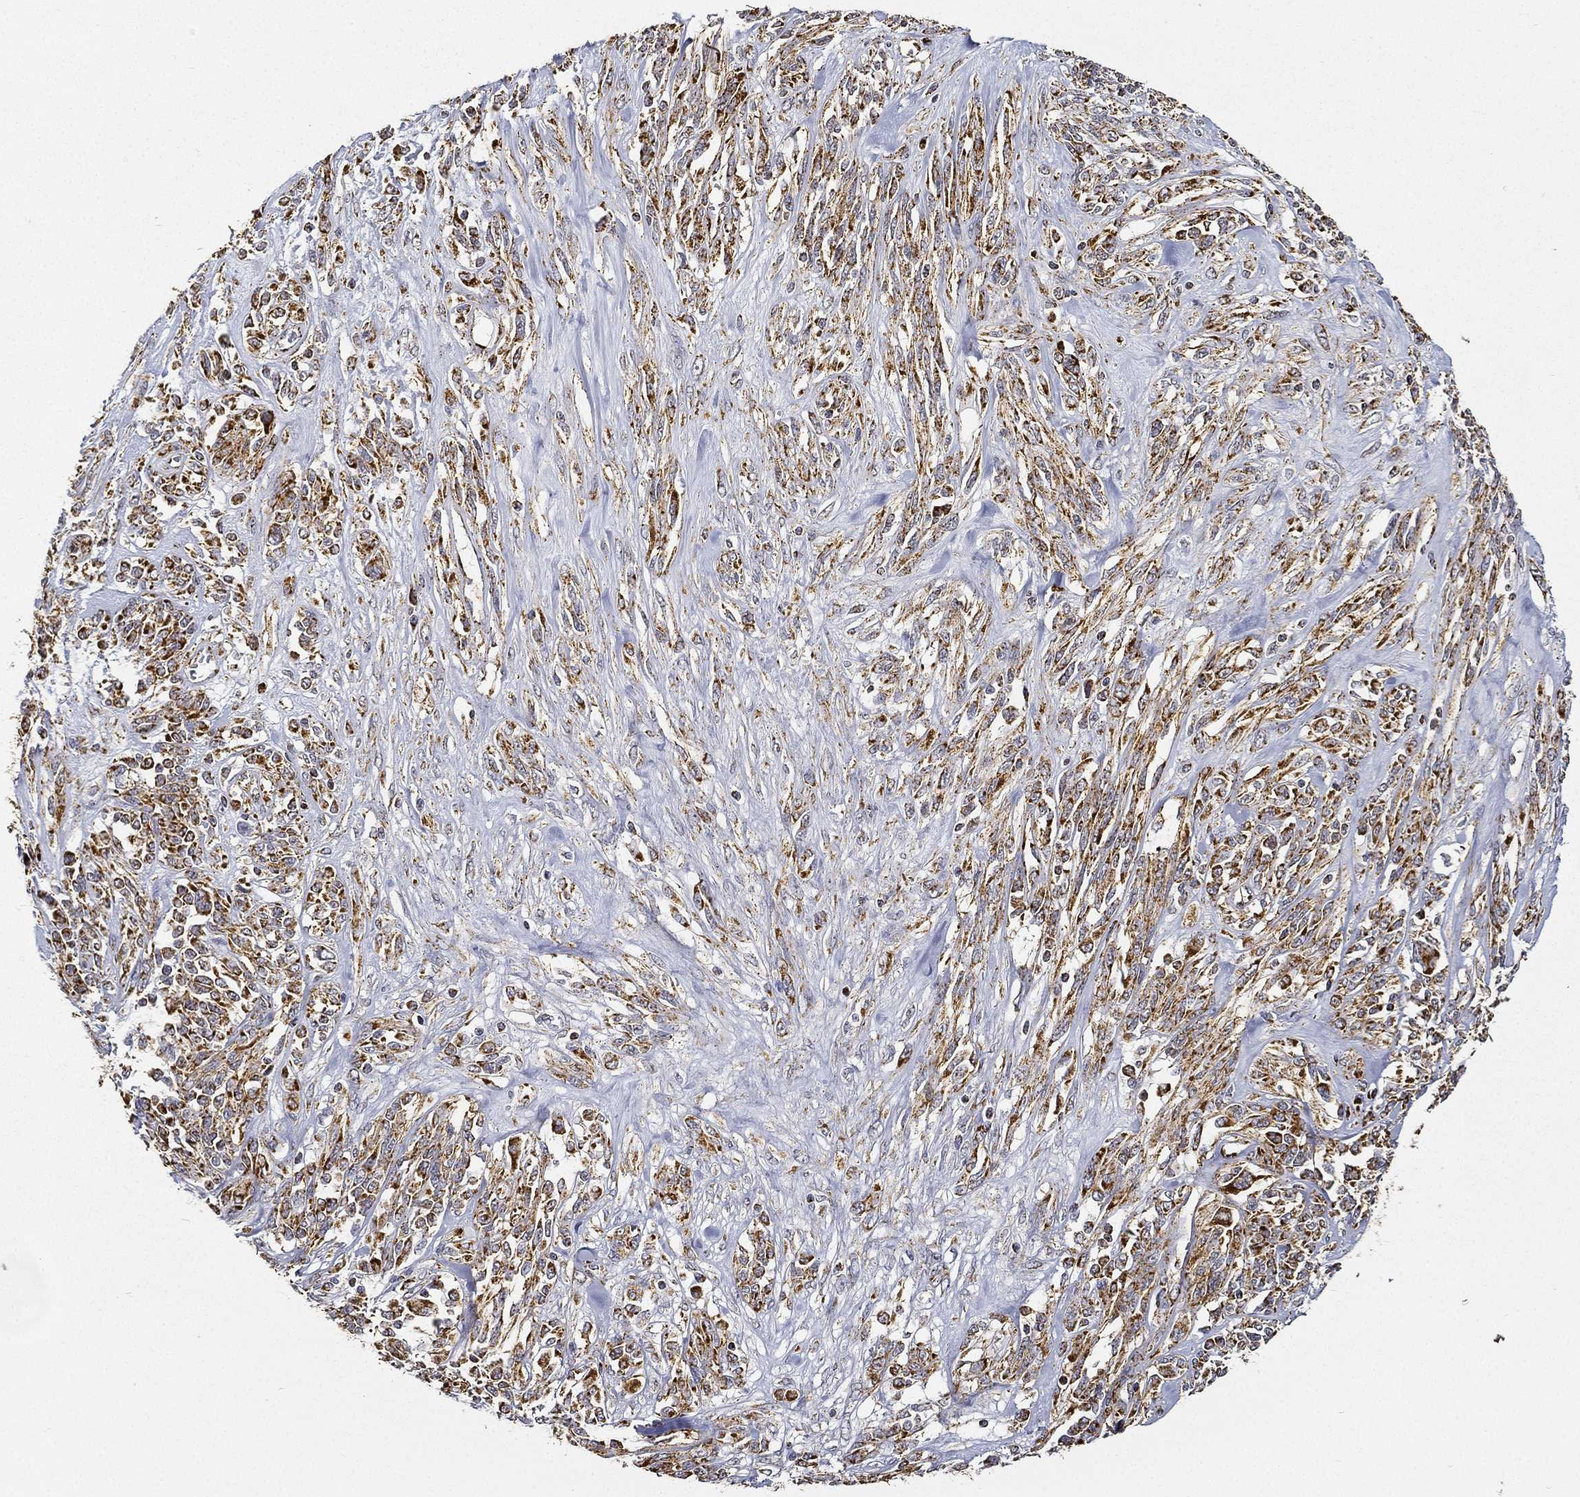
{"staining": {"intensity": "moderate", "quantity": ">75%", "location": "cytoplasmic/membranous"}, "tissue": "melanoma", "cell_type": "Tumor cells", "image_type": "cancer", "snomed": [{"axis": "morphology", "description": "Malignant melanoma, NOS"}, {"axis": "topography", "description": "Skin"}], "caption": "DAB immunohistochemical staining of melanoma exhibits moderate cytoplasmic/membranous protein positivity in approximately >75% of tumor cells.", "gene": "NDUFAB1", "patient": {"sex": "female", "age": 91}}